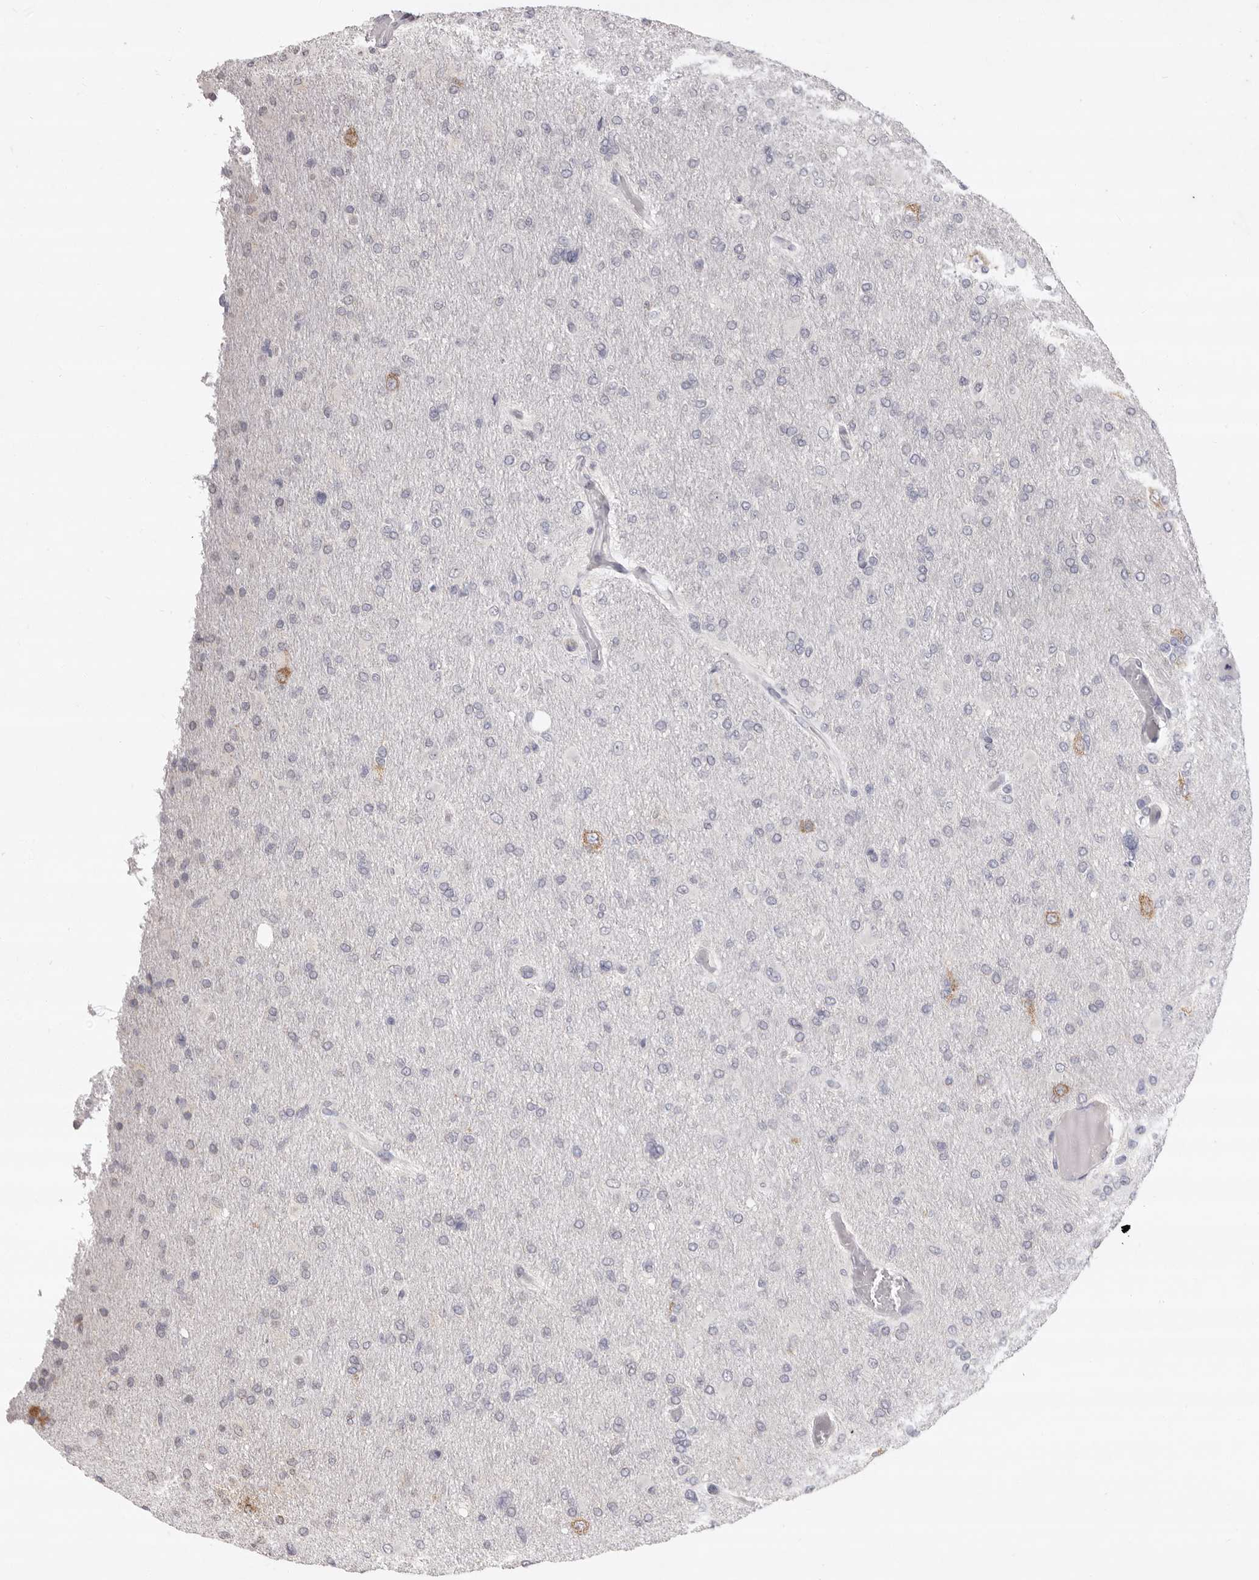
{"staining": {"intensity": "negative", "quantity": "none", "location": "none"}, "tissue": "glioma", "cell_type": "Tumor cells", "image_type": "cancer", "snomed": [{"axis": "morphology", "description": "Glioma, malignant, High grade"}, {"axis": "topography", "description": "Cerebral cortex"}], "caption": "The image displays no staining of tumor cells in malignant high-grade glioma. Nuclei are stained in blue.", "gene": "LINGO2", "patient": {"sex": "female", "age": 36}}